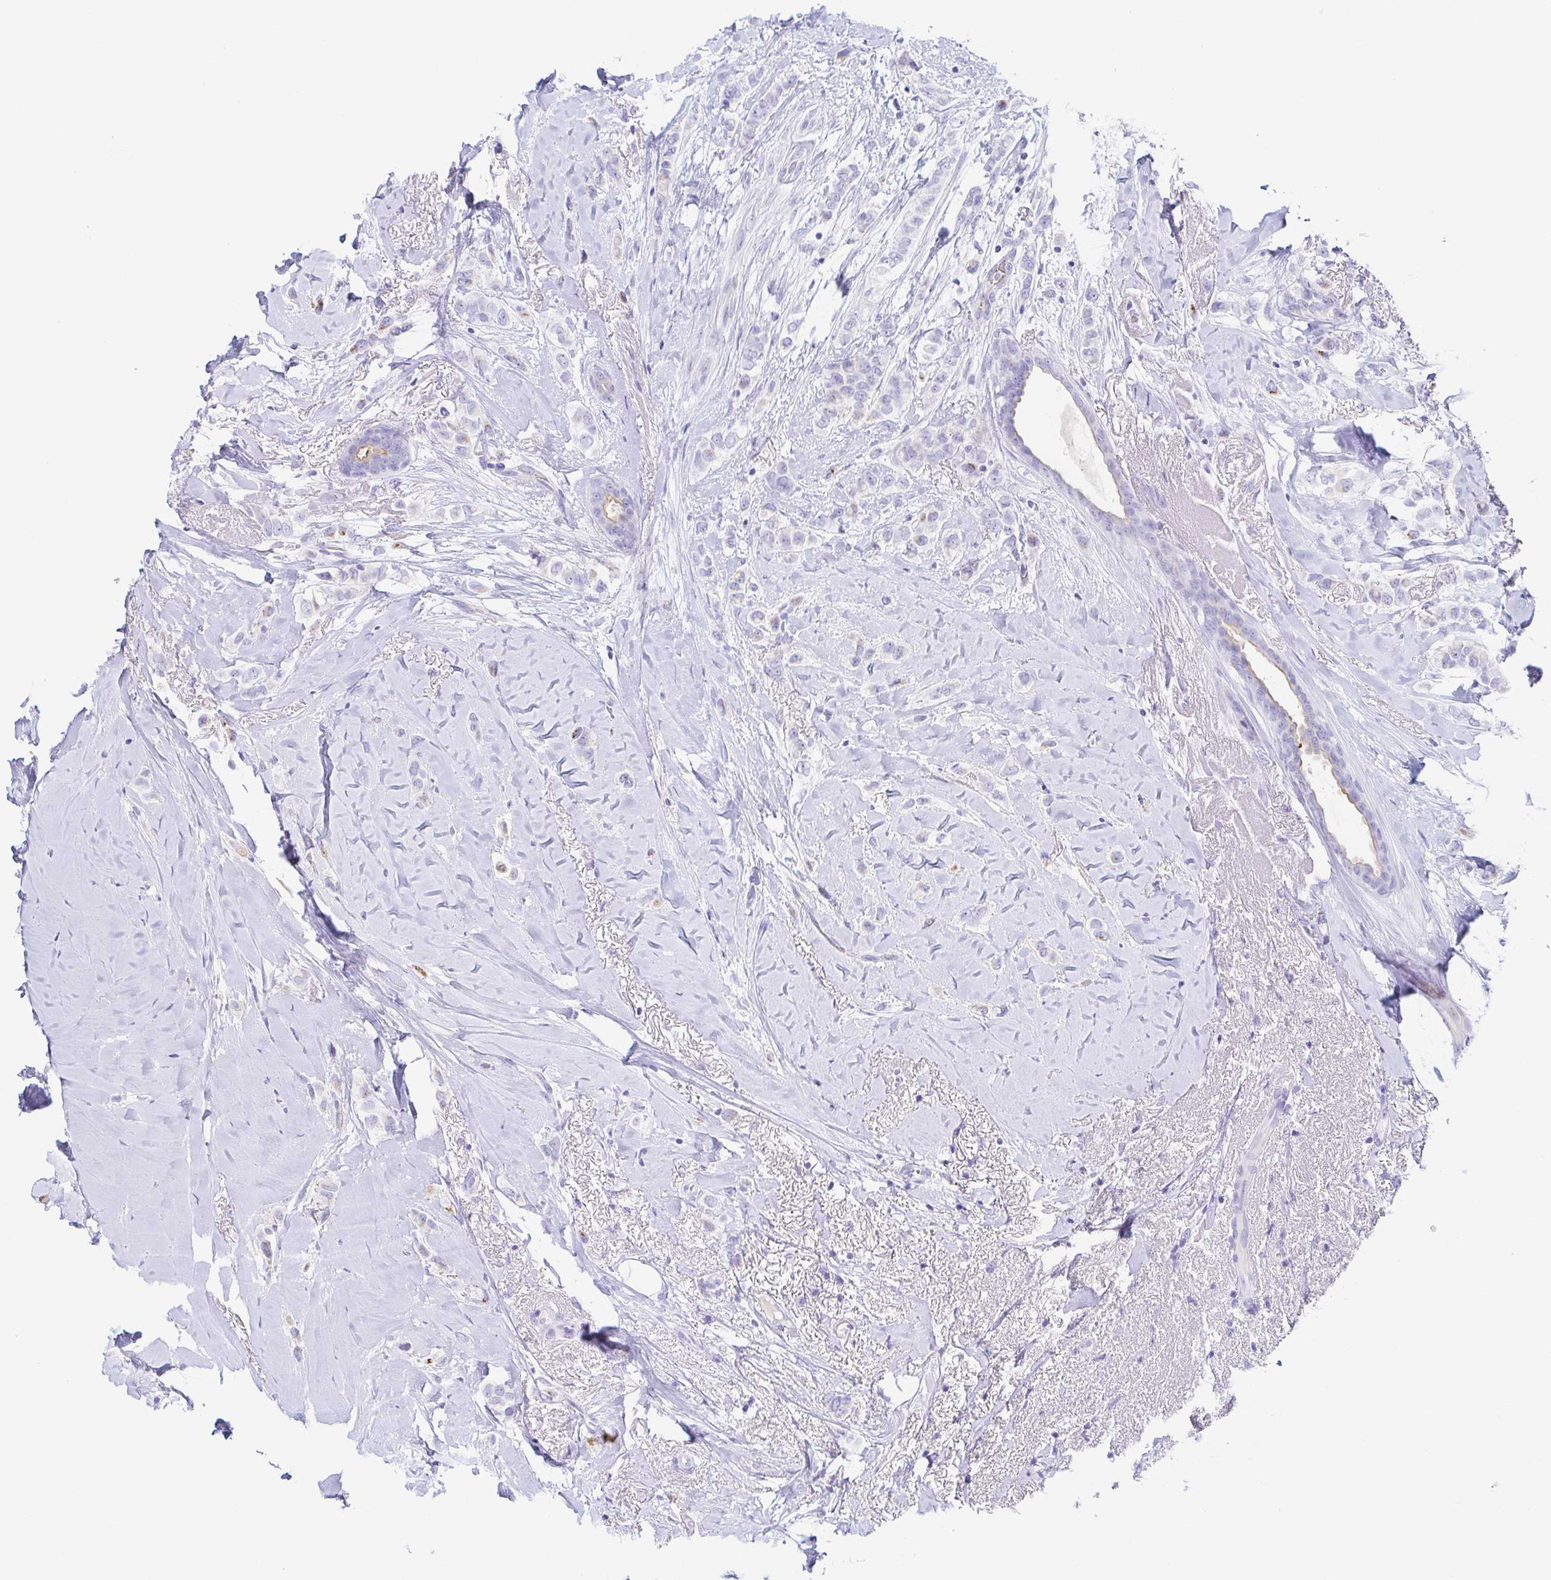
{"staining": {"intensity": "negative", "quantity": "none", "location": "none"}, "tissue": "breast cancer", "cell_type": "Tumor cells", "image_type": "cancer", "snomed": [{"axis": "morphology", "description": "Lobular carcinoma"}, {"axis": "topography", "description": "Breast"}], "caption": "Tumor cells are negative for brown protein staining in breast cancer.", "gene": "LDLRAD1", "patient": {"sex": "female", "age": 66}}